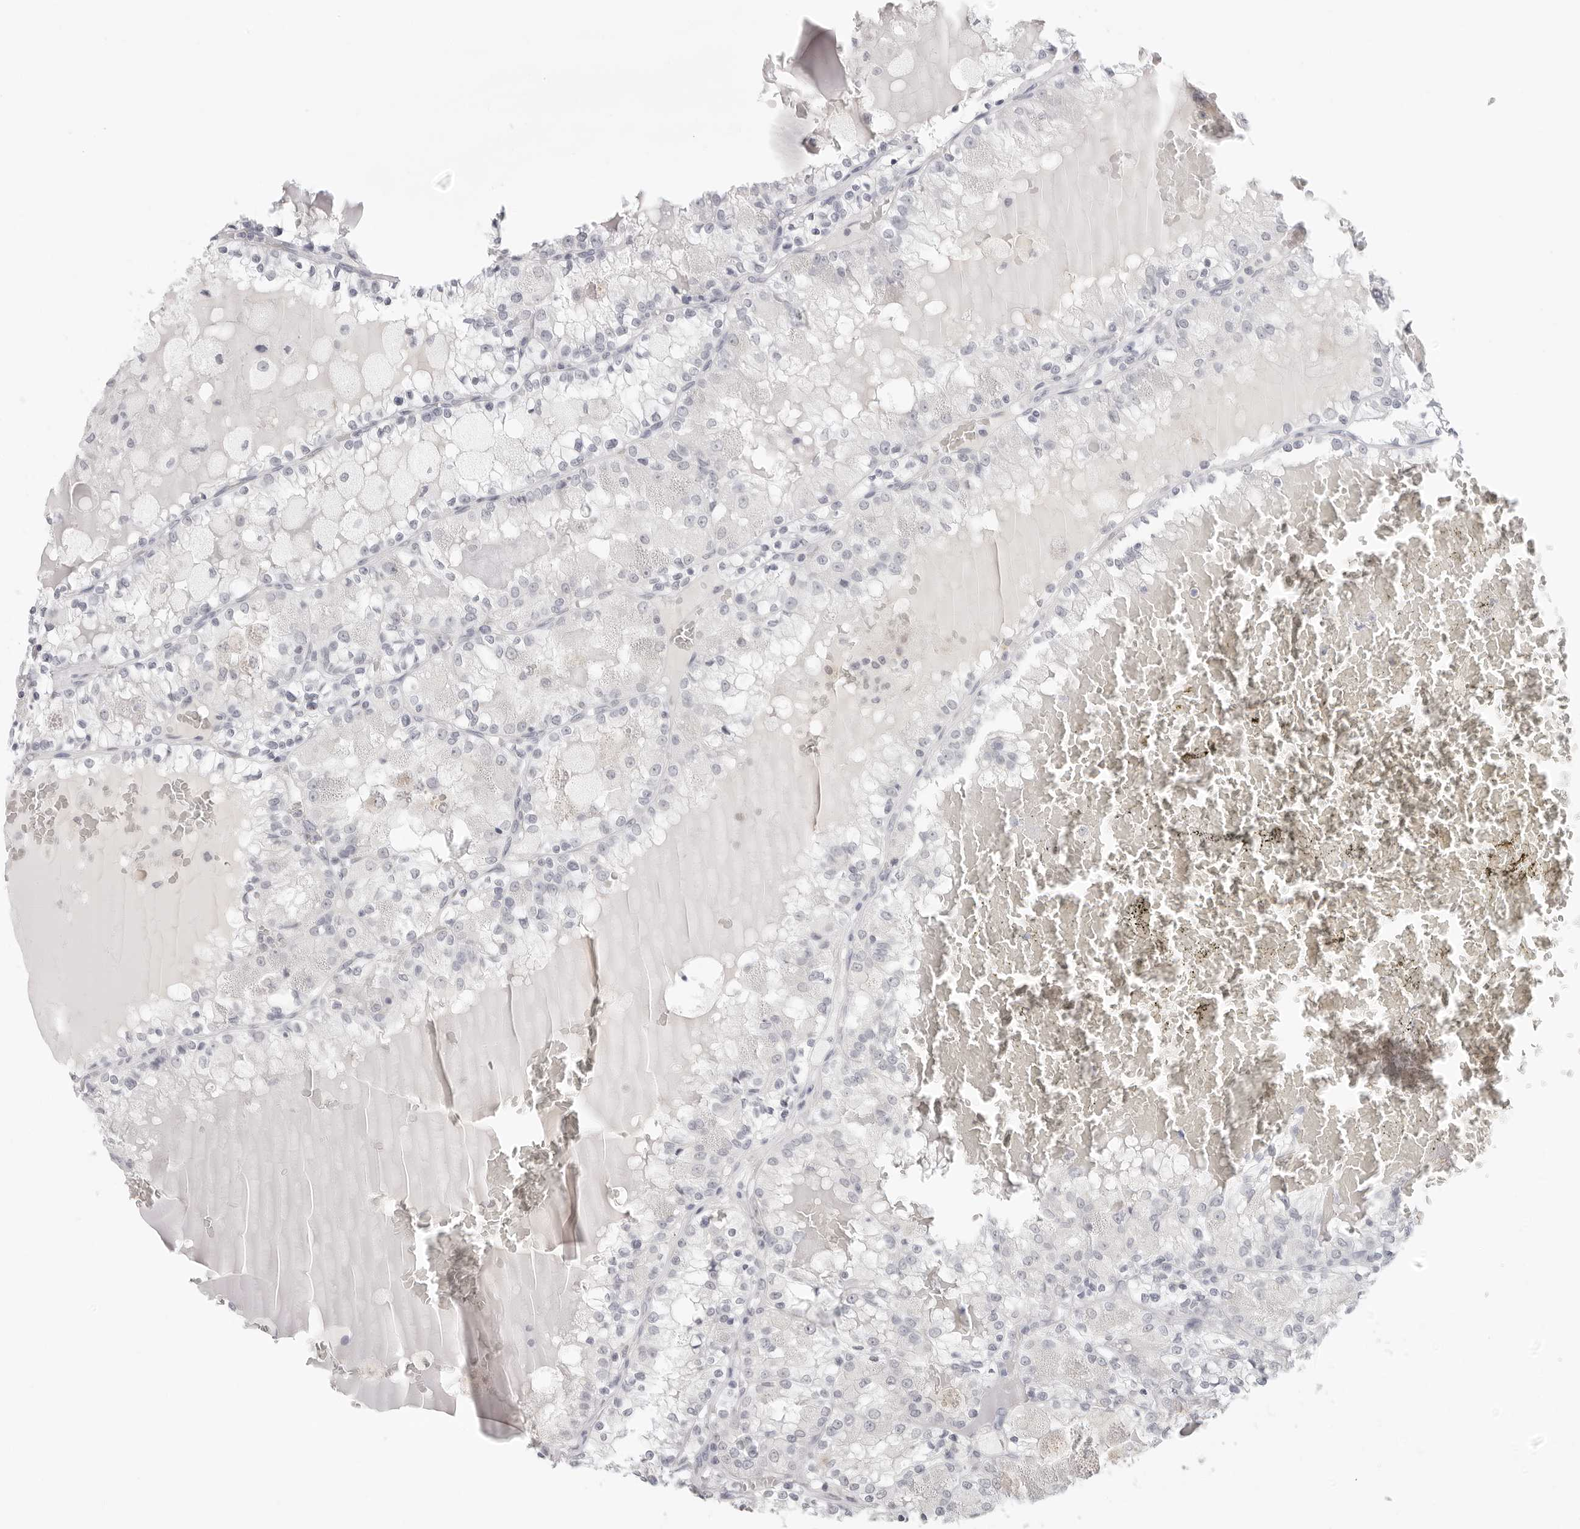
{"staining": {"intensity": "negative", "quantity": "none", "location": "none"}, "tissue": "renal cancer", "cell_type": "Tumor cells", "image_type": "cancer", "snomed": [{"axis": "morphology", "description": "Adenocarcinoma, NOS"}, {"axis": "topography", "description": "Kidney"}], "caption": "Immunohistochemical staining of human renal cancer (adenocarcinoma) shows no significant positivity in tumor cells.", "gene": "EDN2", "patient": {"sex": "female", "age": 56}}